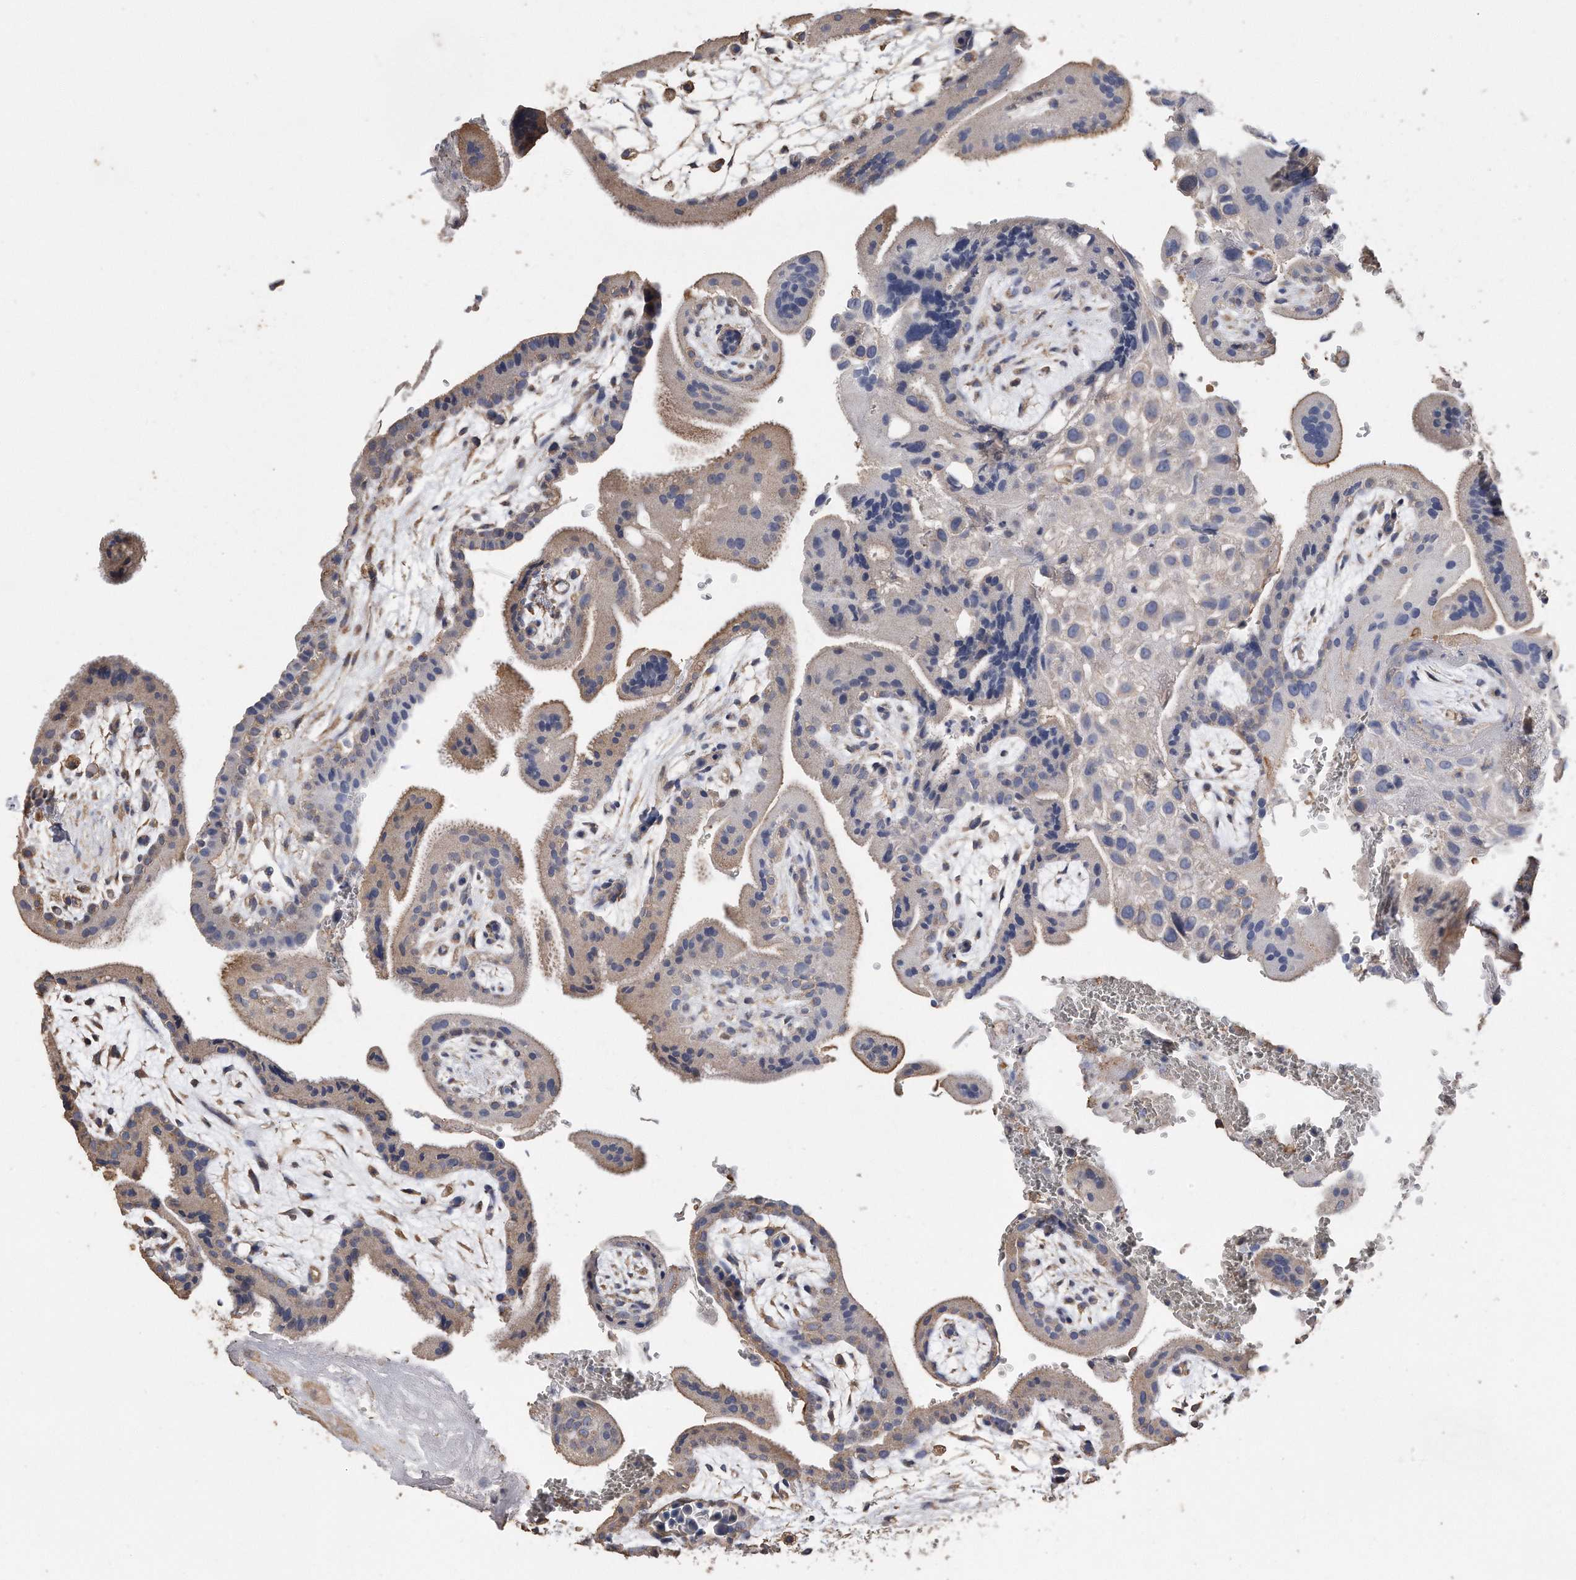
{"staining": {"intensity": "weak", "quantity": "<25%", "location": "cytoplasmic/membranous"}, "tissue": "placenta", "cell_type": "Trophoblastic cells", "image_type": "normal", "snomed": [{"axis": "morphology", "description": "Normal tissue, NOS"}, {"axis": "topography", "description": "Placenta"}], "caption": "Micrograph shows no protein staining in trophoblastic cells of benign placenta.", "gene": "CDCP1", "patient": {"sex": "female", "age": 35}}